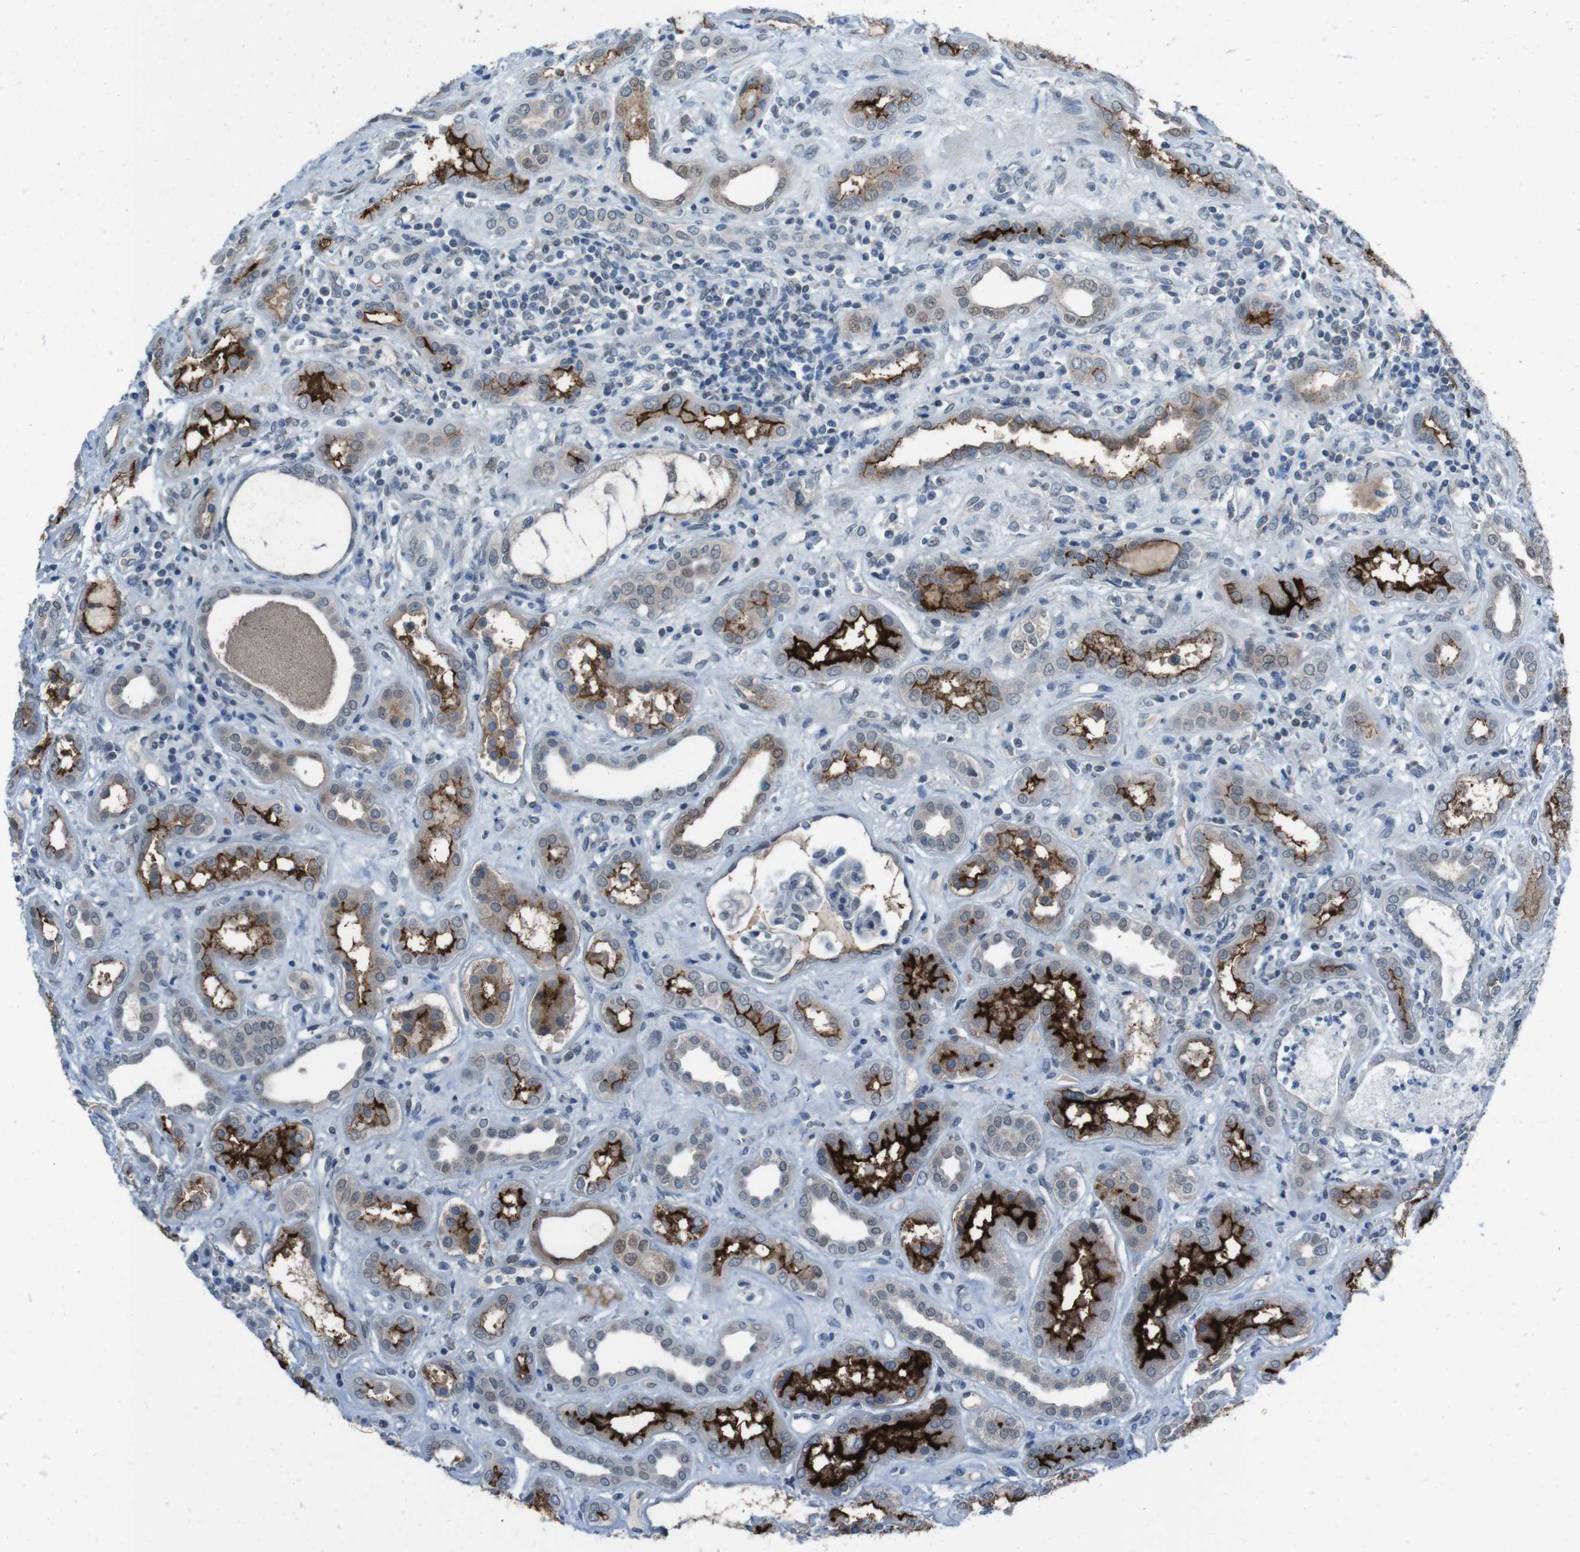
{"staining": {"intensity": "negative", "quantity": "none", "location": "none"}, "tissue": "kidney", "cell_type": "Cells in glomeruli", "image_type": "normal", "snomed": [{"axis": "morphology", "description": "Normal tissue, NOS"}, {"axis": "topography", "description": "Kidney"}], "caption": "An image of kidney stained for a protein shows no brown staining in cells in glomeruli. (DAB (3,3'-diaminobenzidine) IHC with hematoxylin counter stain).", "gene": "CDHR2", "patient": {"sex": "male", "age": 59}}